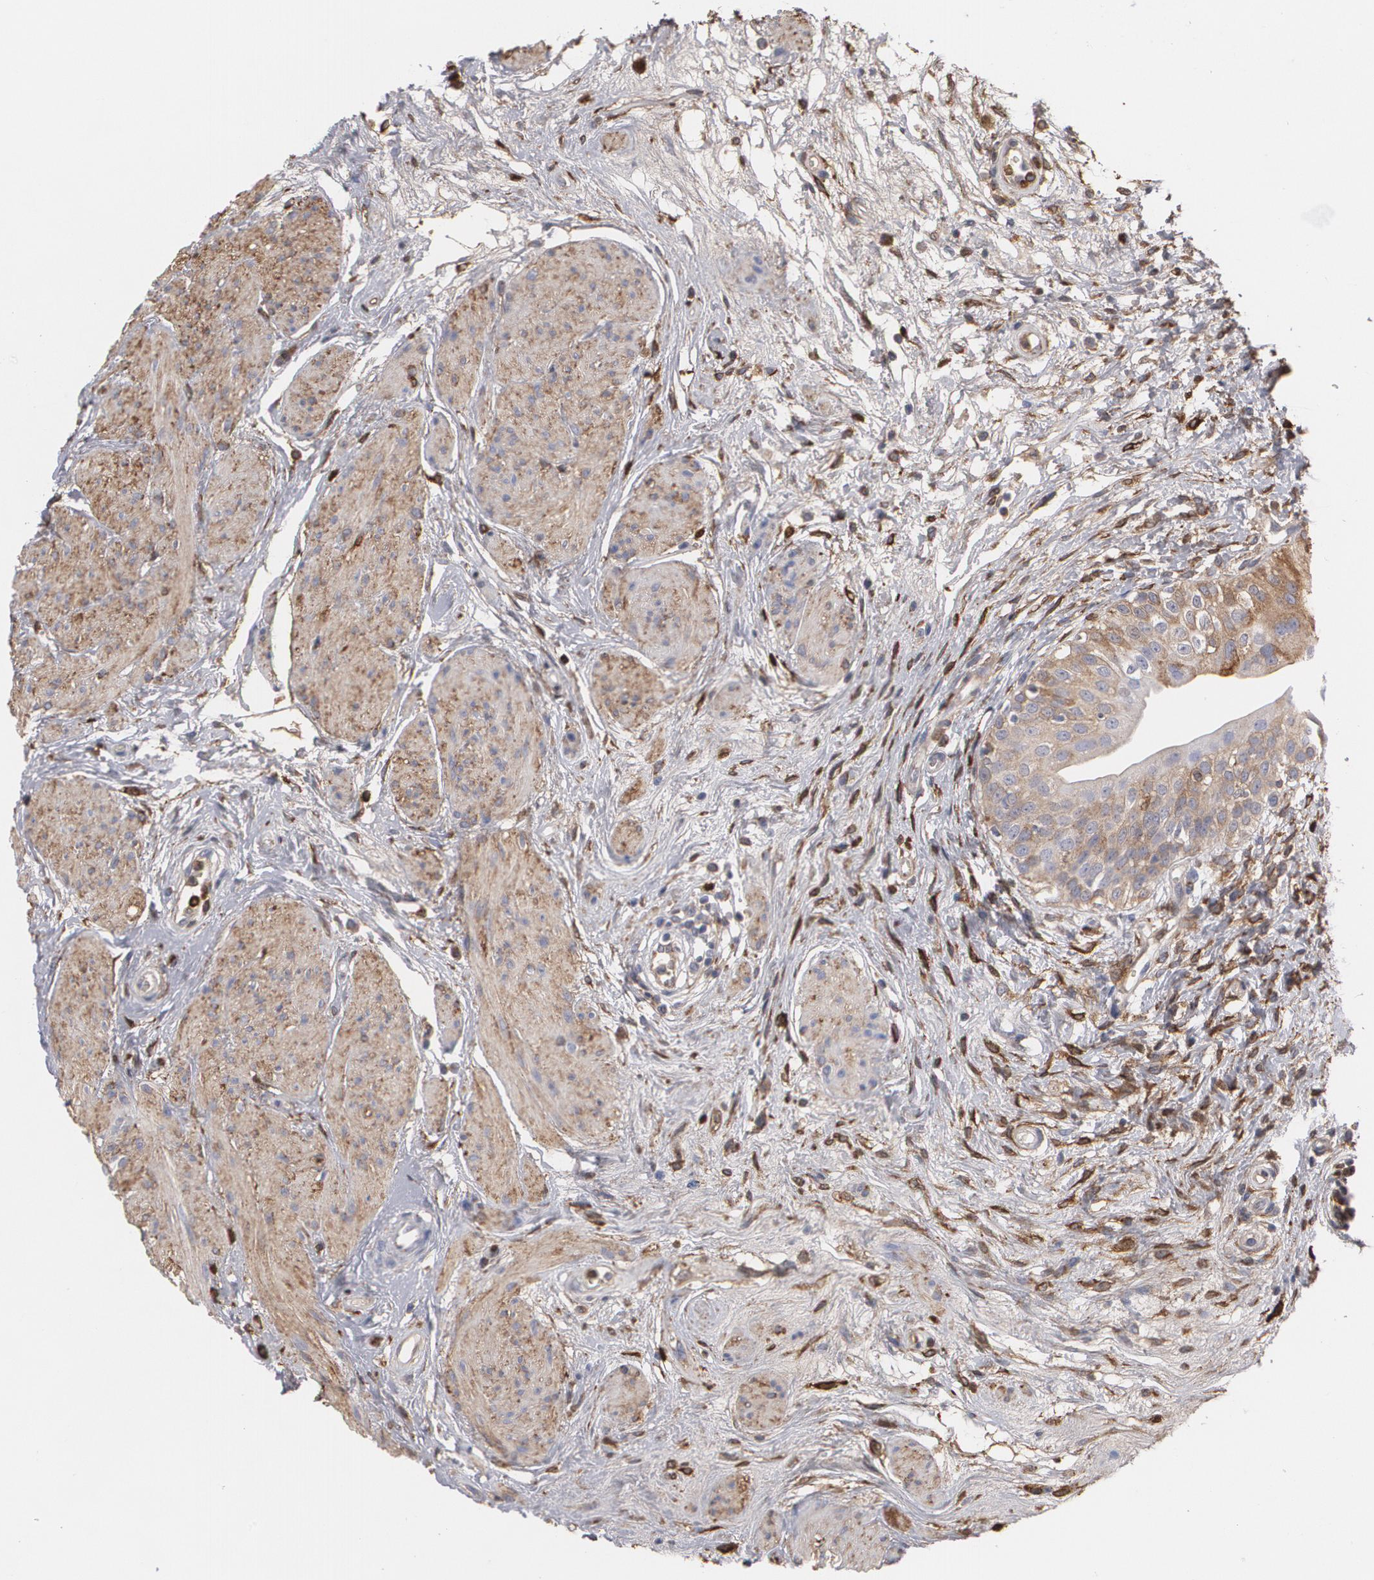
{"staining": {"intensity": "weak", "quantity": "25%-75%", "location": "cytoplasmic/membranous"}, "tissue": "urinary bladder", "cell_type": "Urothelial cells", "image_type": "normal", "snomed": [{"axis": "morphology", "description": "Normal tissue, NOS"}, {"axis": "topography", "description": "Urinary bladder"}], "caption": "Benign urinary bladder reveals weak cytoplasmic/membranous expression in approximately 25%-75% of urothelial cells.", "gene": "ODC1", "patient": {"sex": "female", "age": 55}}